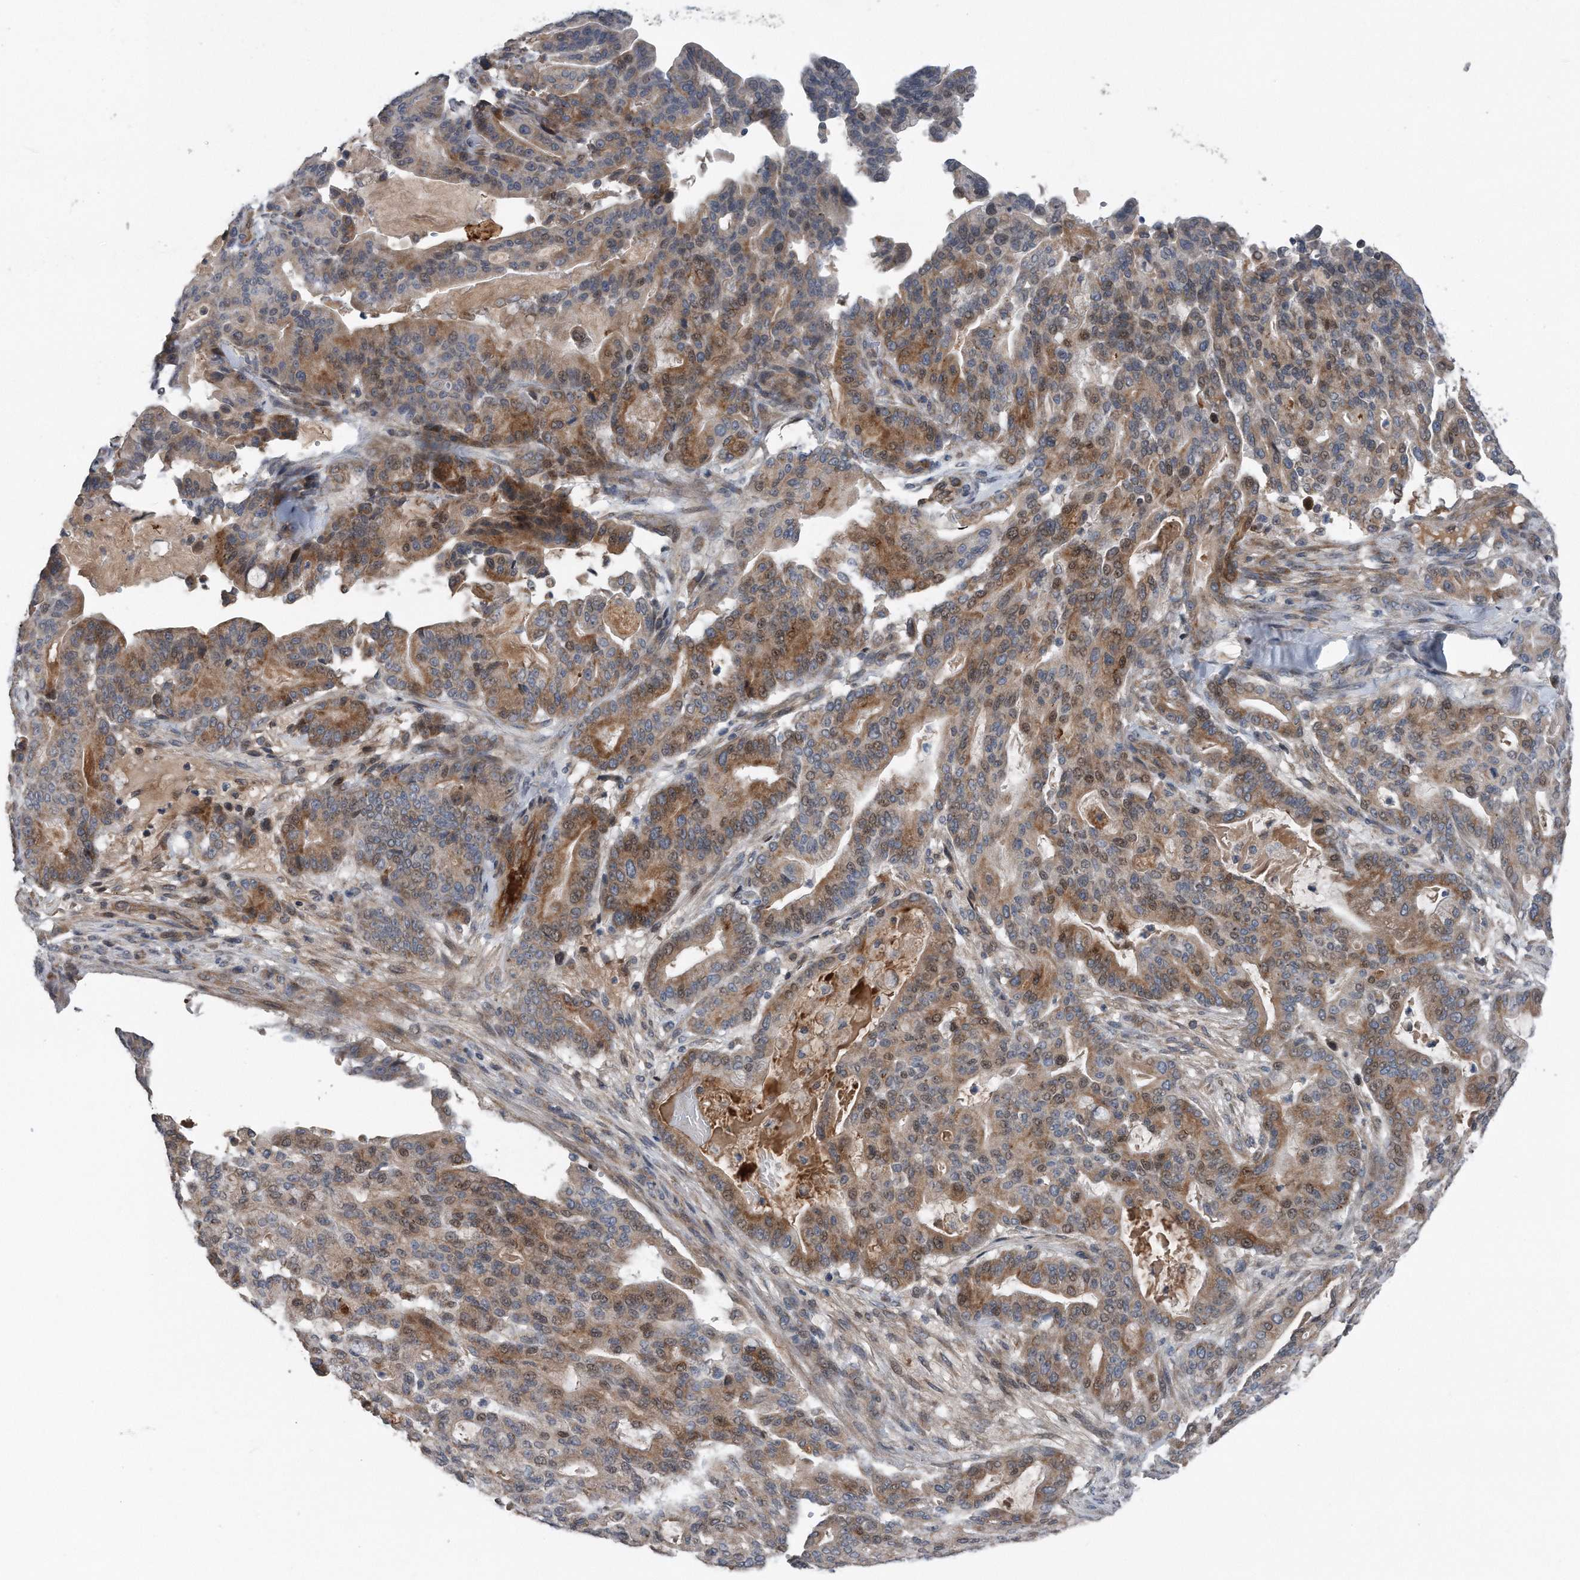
{"staining": {"intensity": "moderate", "quantity": ">75%", "location": "cytoplasmic/membranous,nuclear"}, "tissue": "pancreatic cancer", "cell_type": "Tumor cells", "image_type": "cancer", "snomed": [{"axis": "morphology", "description": "Adenocarcinoma, NOS"}, {"axis": "topography", "description": "Pancreas"}], "caption": "Immunohistochemical staining of human adenocarcinoma (pancreatic) exhibits medium levels of moderate cytoplasmic/membranous and nuclear protein staining in about >75% of tumor cells.", "gene": "DST", "patient": {"sex": "male", "age": 63}}